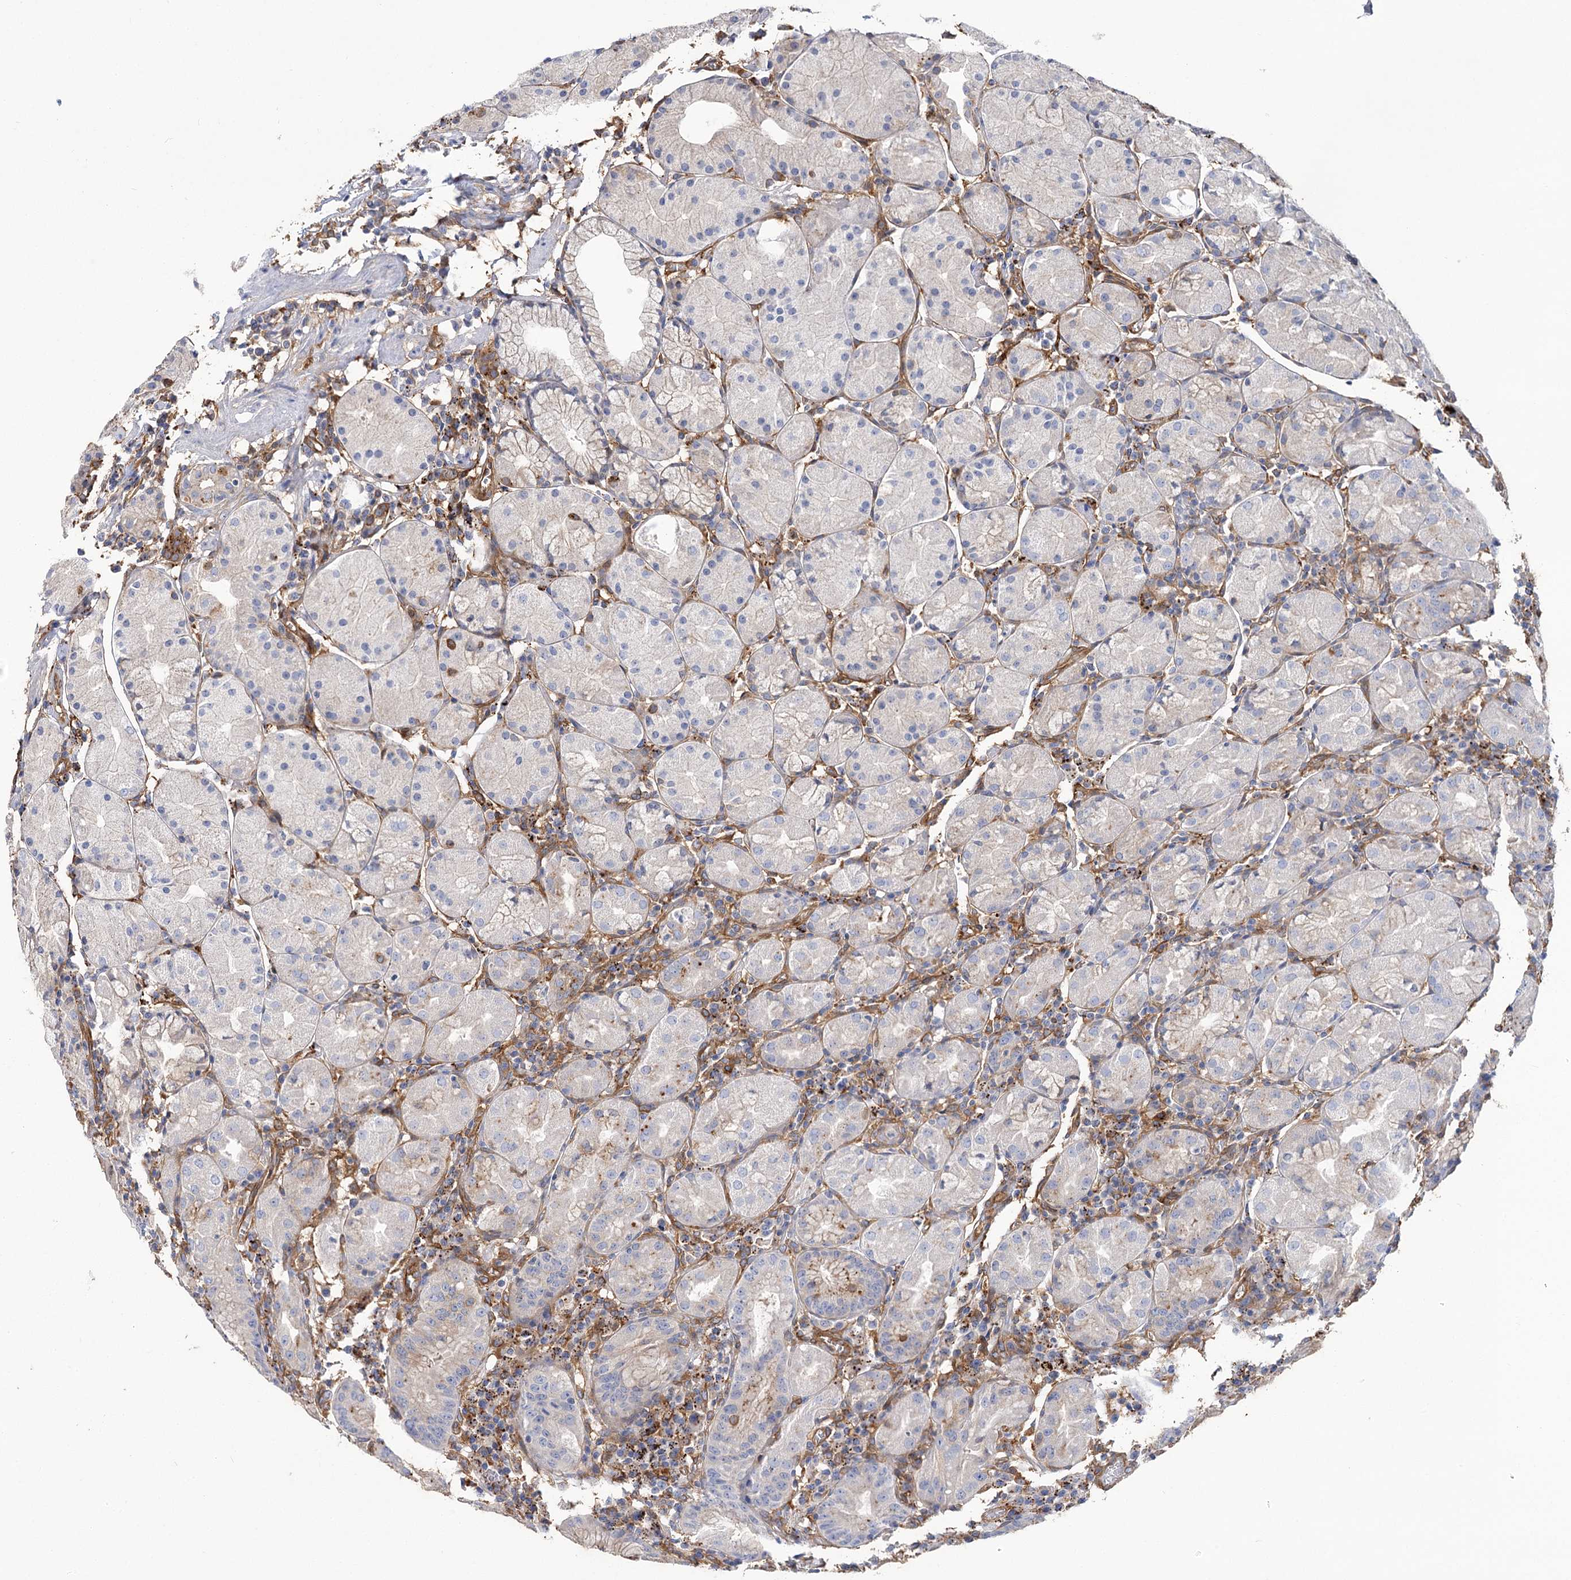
{"staining": {"intensity": "moderate", "quantity": "<25%", "location": "cytoplasmic/membranous"}, "tissue": "stomach", "cell_type": "Glandular cells", "image_type": "normal", "snomed": [{"axis": "morphology", "description": "Normal tissue, NOS"}, {"axis": "topography", "description": "Stomach"}, {"axis": "topography", "description": "Stomach, lower"}], "caption": "Immunohistochemical staining of benign human stomach demonstrates <25% levels of moderate cytoplasmic/membranous protein staining in approximately <25% of glandular cells.", "gene": "GUSB", "patient": {"sex": "female", "age": 75}}